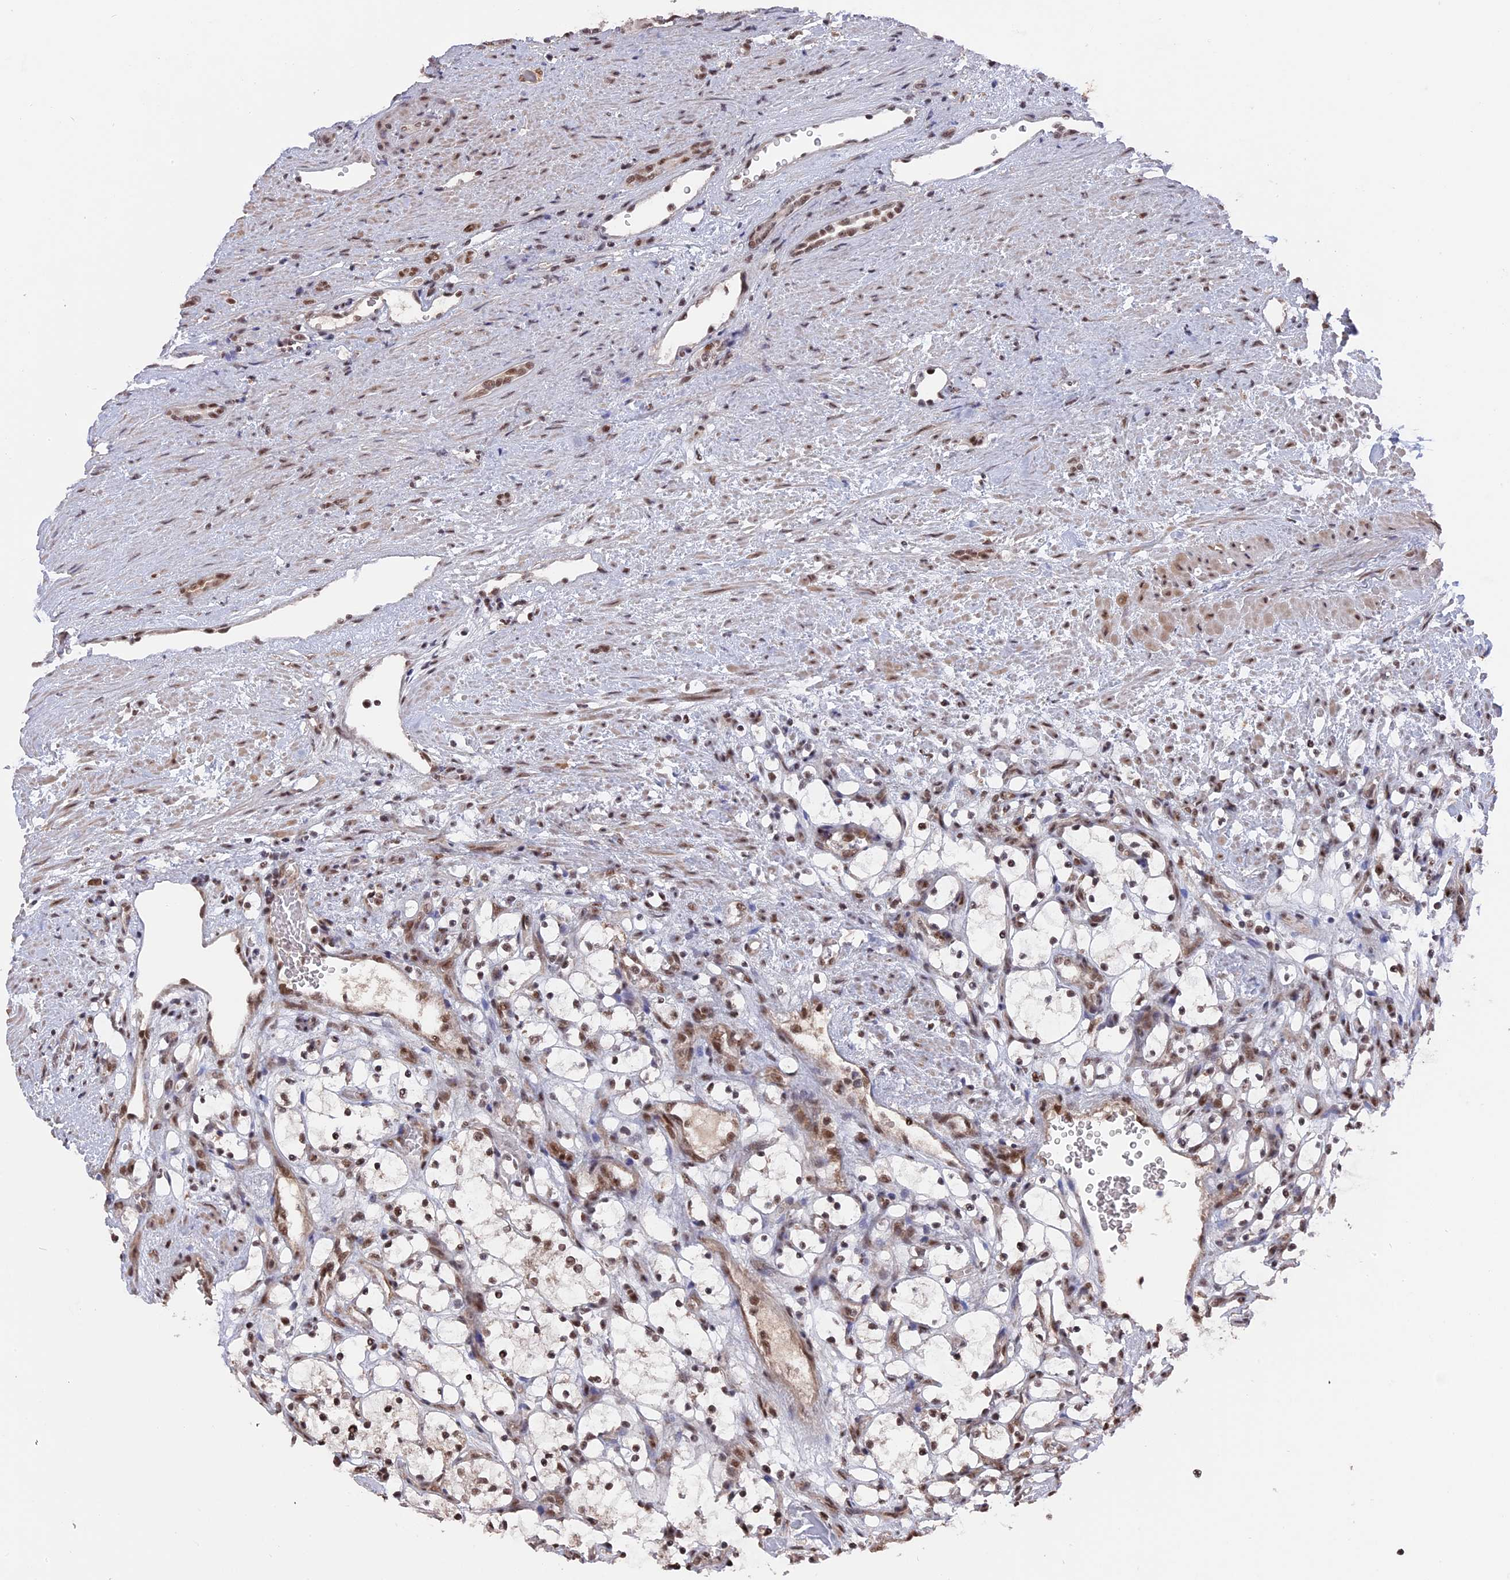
{"staining": {"intensity": "weak", "quantity": "25%-75%", "location": "nuclear"}, "tissue": "renal cancer", "cell_type": "Tumor cells", "image_type": "cancer", "snomed": [{"axis": "morphology", "description": "Adenocarcinoma, NOS"}, {"axis": "topography", "description": "Kidney"}], "caption": "A micrograph of human renal adenocarcinoma stained for a protein exhibits weak nuclear brown staining in tumor cells.", "gene": "SF3A2", "patient": {"sex": "female", "age": 69}}